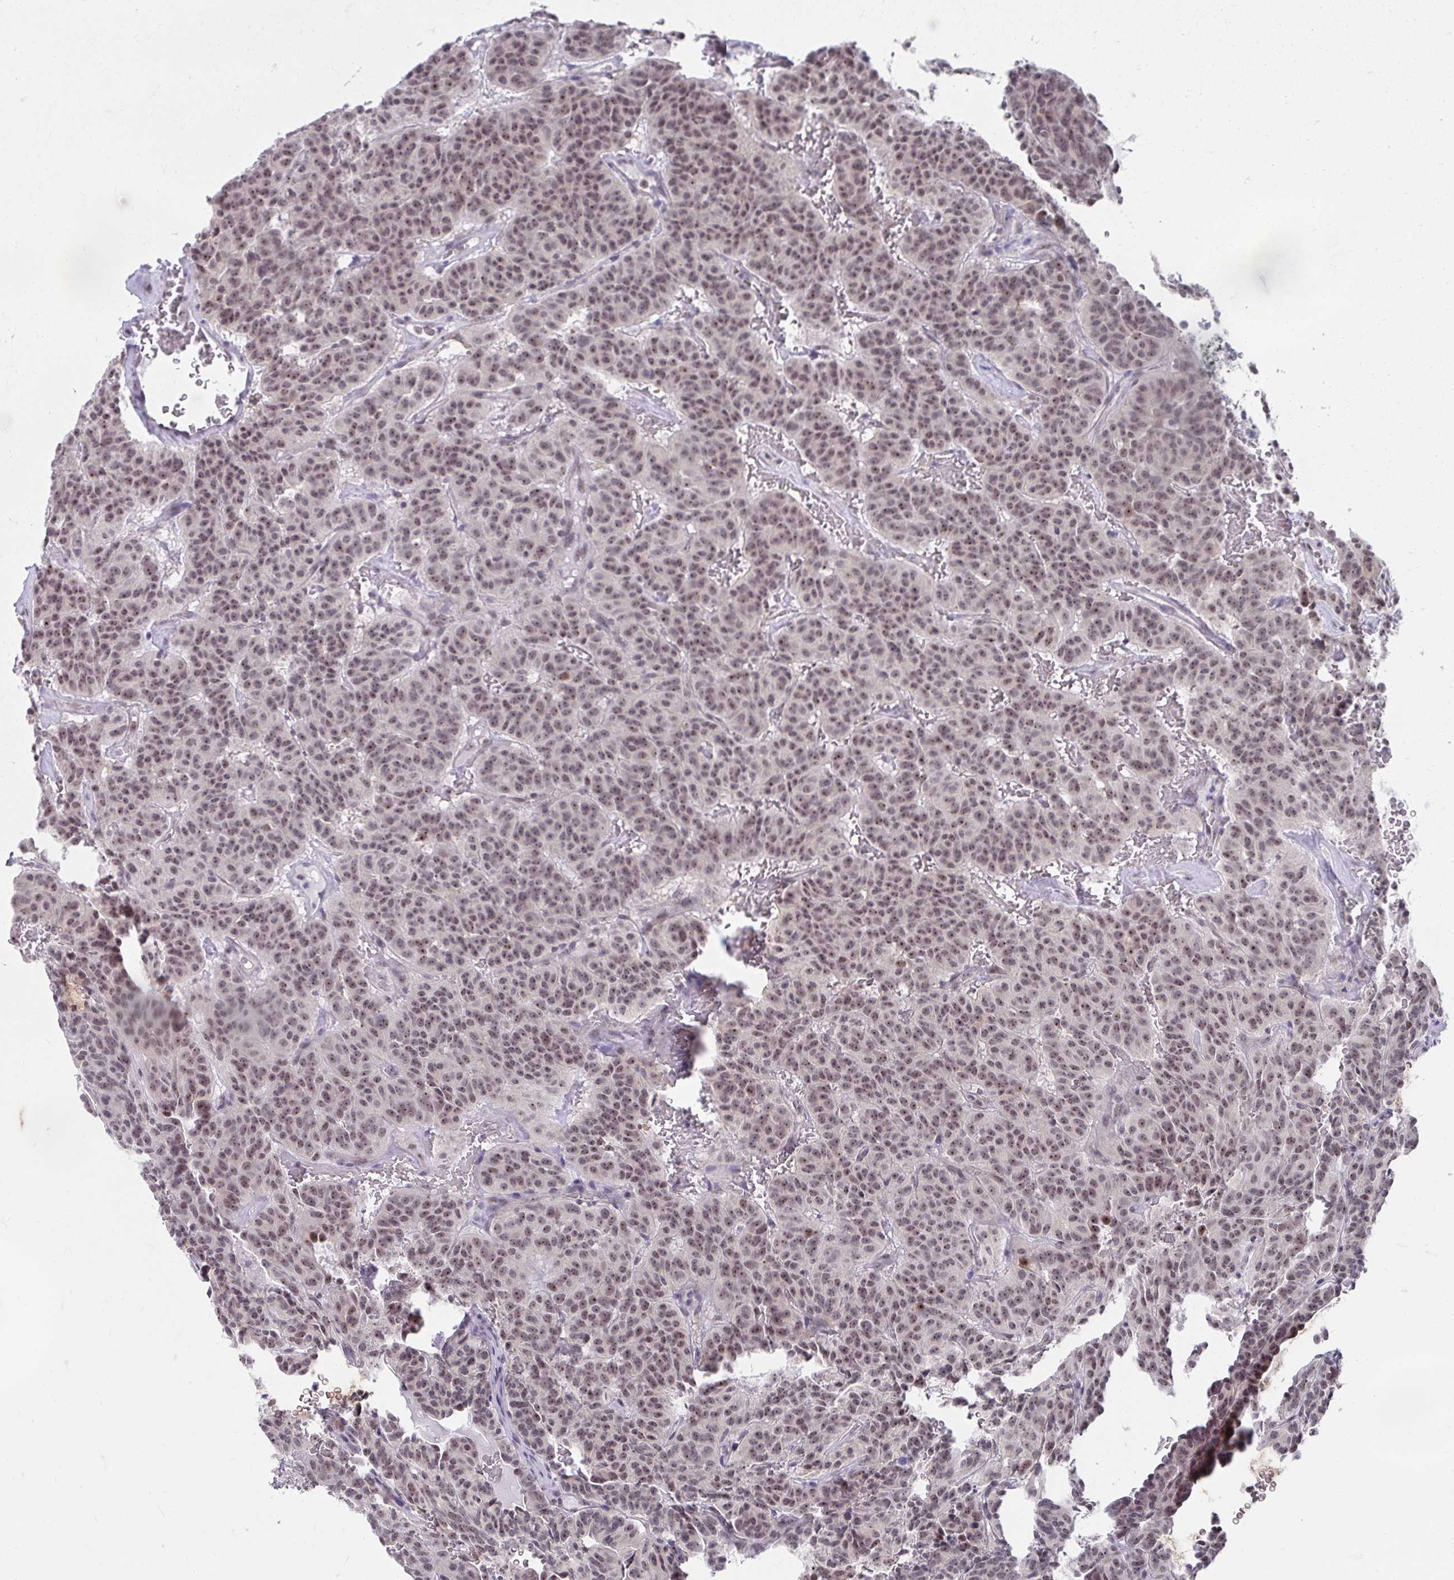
{"staining": {"intensity": "weak", "quantity": ">75%", "location": "nuclear"}, "tissue": "carcinoid", "cell_type": "Tumor cells", "image_type": "cancer", "snomed": [{"axis": "morphology", "description": "Carcinoid, malignant, NOS"}, {"axis": "topography", "description": "Lung"}], "caption": "Weak nuclear protein positivity is present in about >75% of tumor cells in carcinoid. The staining was performed using DAB (3,3'-diaminobenzidine) to visualize the protein expression in brown, while the nuclei were stained in blue with hematoxylin (Magnification: 20x).", "gene": "HIRA", "patient": {"sex": "female", "age": 61}}